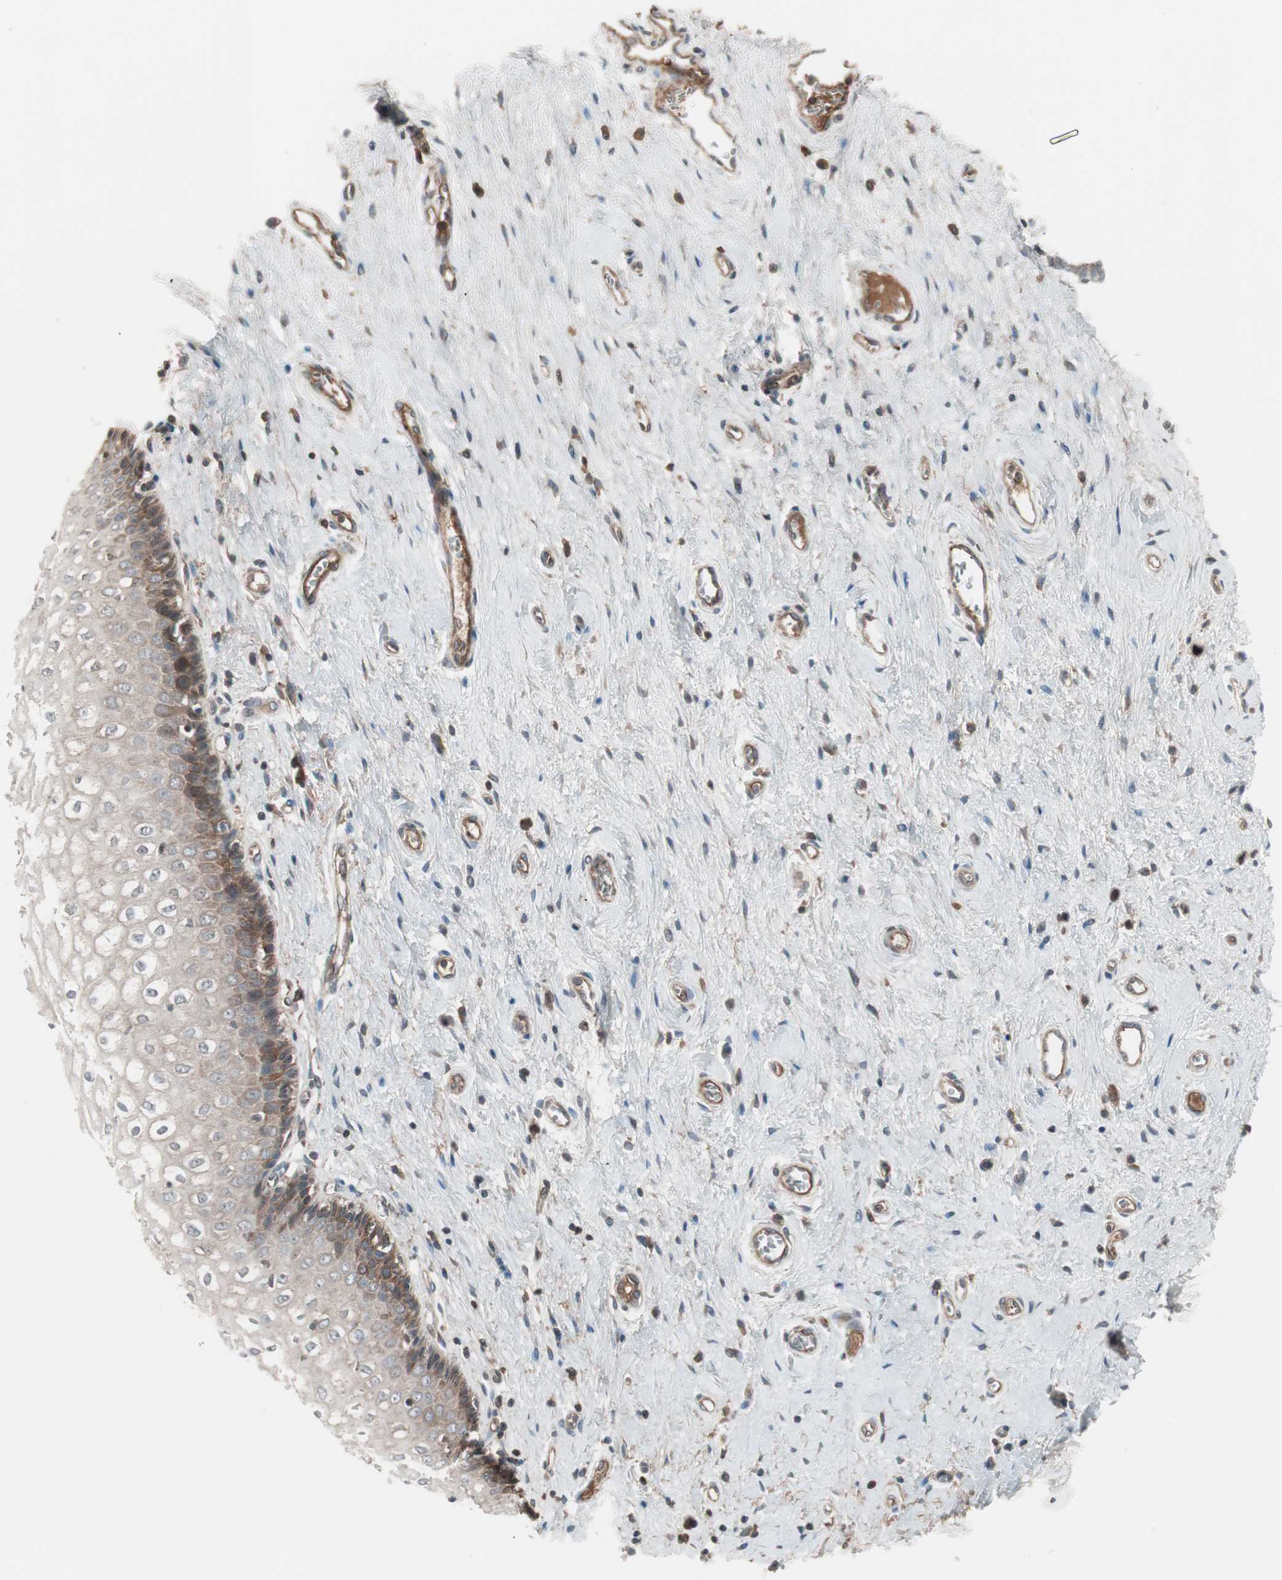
{"staining": {"intensity": "moderate", "quantity": "<25%", "location": "cytoplasmic/membranous"}, "tissue": "vagina", "cell_type": "Squamous epithelial cells", "image_type": "normal", "snomed": [{"axis": "morphology", "description": "Normal tissue, NOS"}, {"axis": "topography", "description": "Soft tissue"}, {"axis": "topography", "description": "Vagina"}], "caption": "Approximately <25% of squamous epithelial cells in benign human vagina demonstrate moderate cytoplasmic/membranous protein staining as visualized by brown immunohistochemical staining.", "gene": "TFPI", "patient": {"sex": "female", "age": 61}}